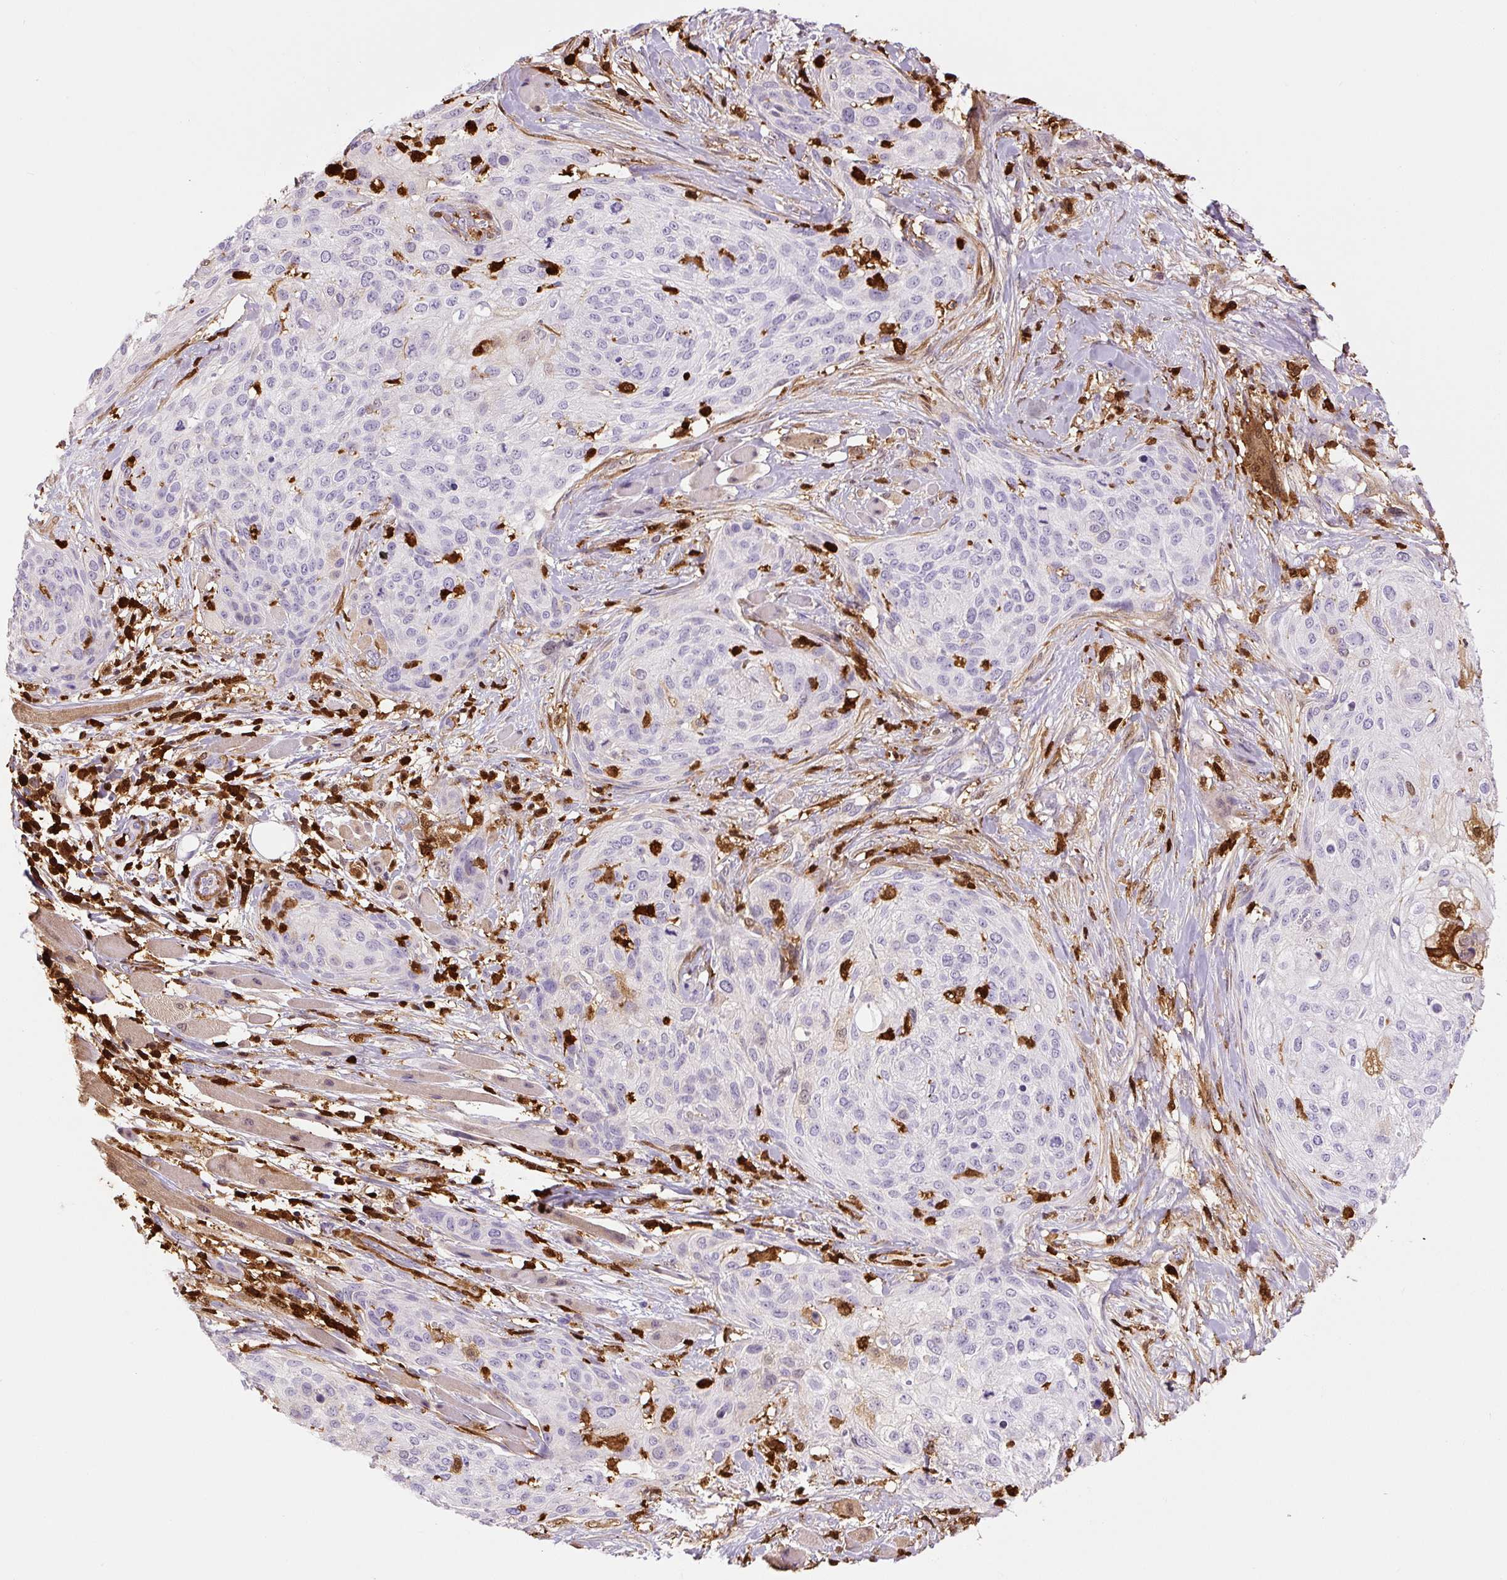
{"staining": {"intensity": "negative", "quantity": "none", "location": "none"}, "tissue": "skin cancer", "cell_type": "Tumor cells", "image_type": "cancer", "snomed": [{"axis": "morphology", "description": "Squamous cell carcinoma, NOS"}, {"axis": "topography", "description": "Skin"}], "caption": "This is a photomicrograph of IHC staining of squamous cell carcinoma (skin), which shows no positivity in tumor cells.", "gene": "S100A4", "patient": {"sex": "female", "age": 87}}